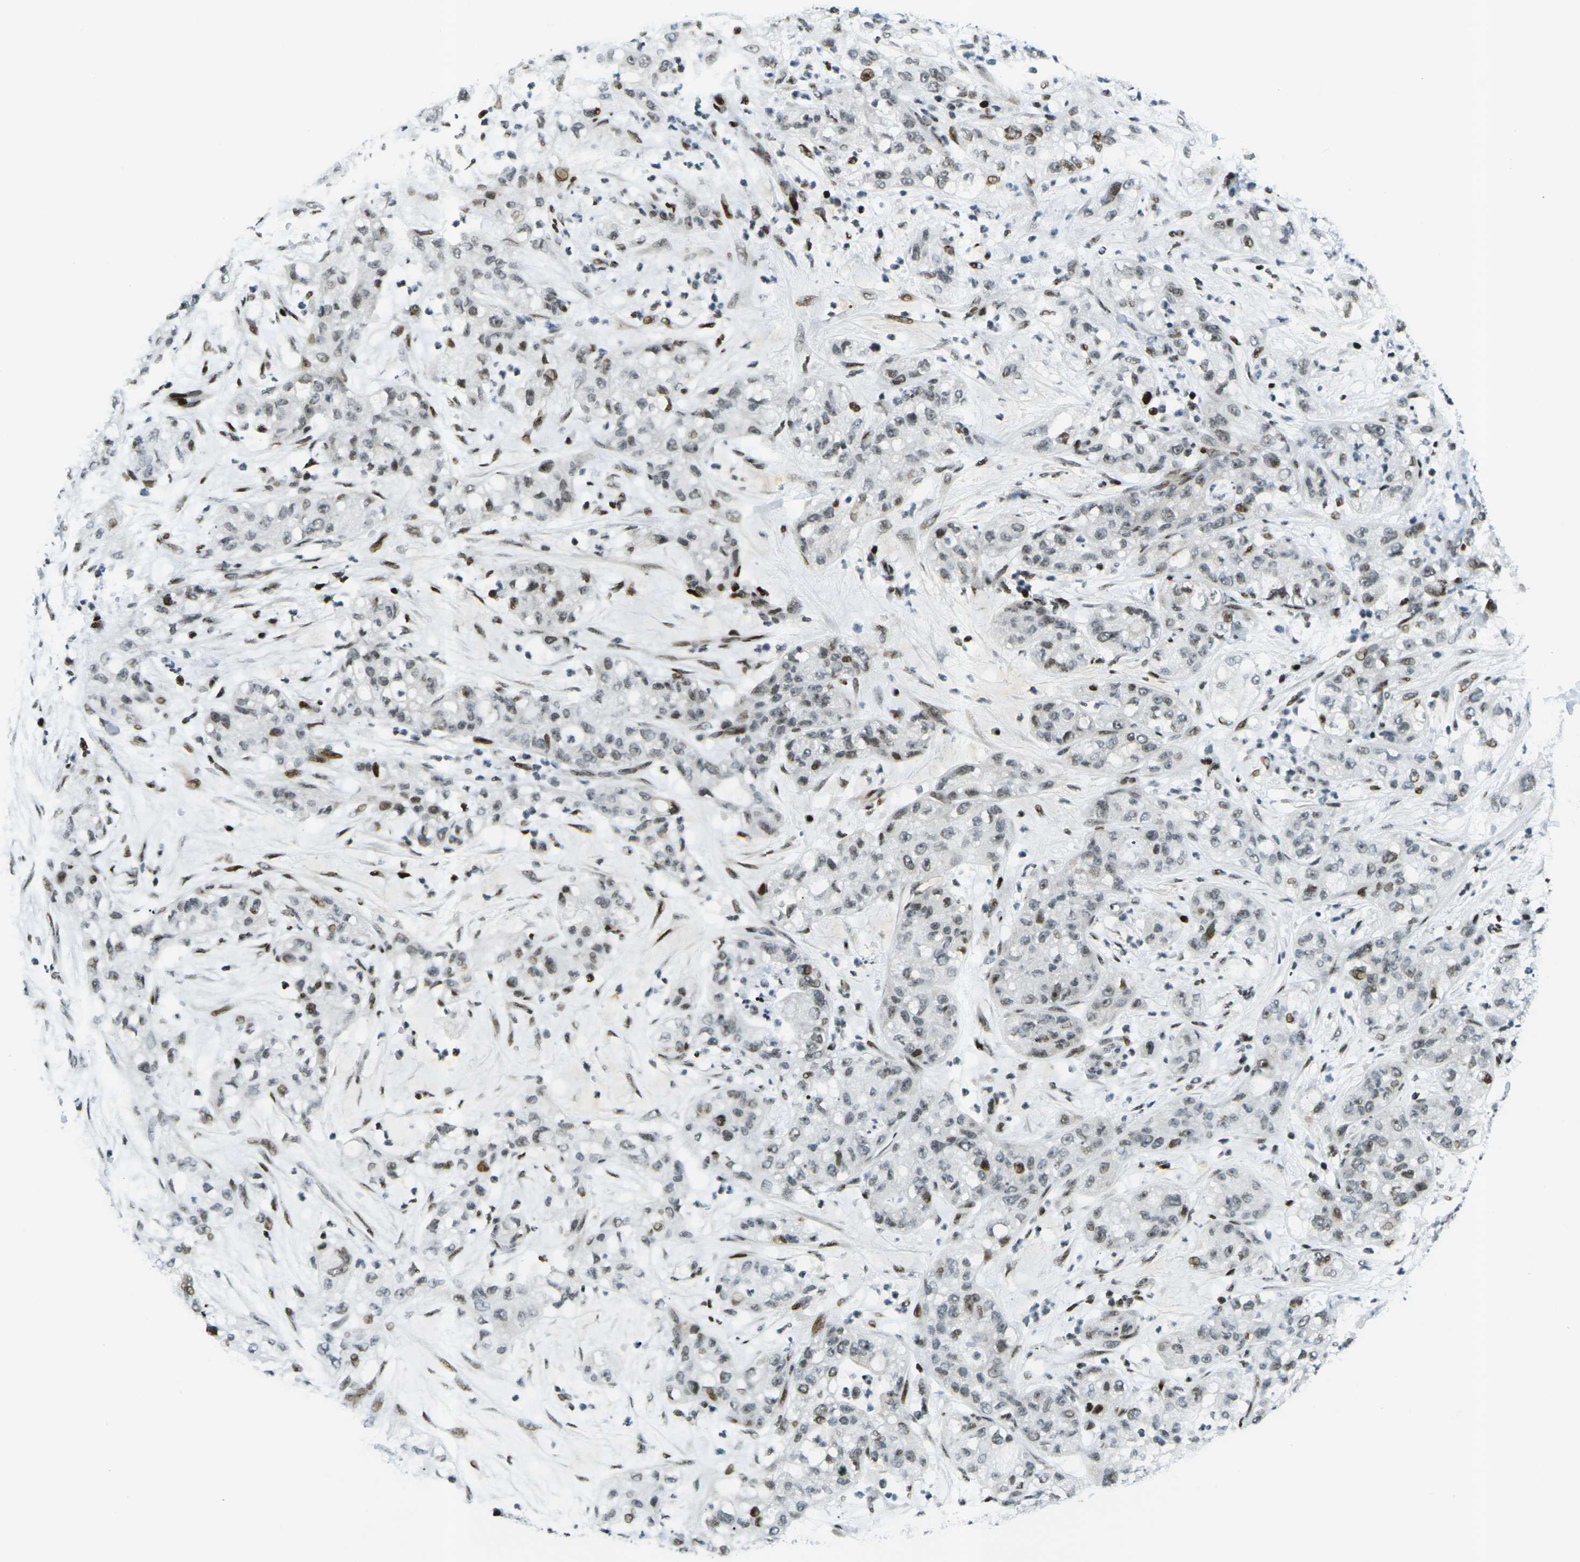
{"staining": {"intensity": "weak", "quantity": ">75%", "location": "nuclear"}, "tissue": "pancreatic cancer", "cell_type": "Tumor cells", "image_type": "cancer", "snomed": [{"axis": "morphology", "description": "Adenocarcinoma, NOS"}, {"axis": "topography", "description": "Pancreas"}], "caption": "Tumor cells display low levels of weak nuclear expression in about >75% of cells in human pancreatic cancer.", "gene": "H3-3A", "patient": {"sex": "female", "age": 78}}